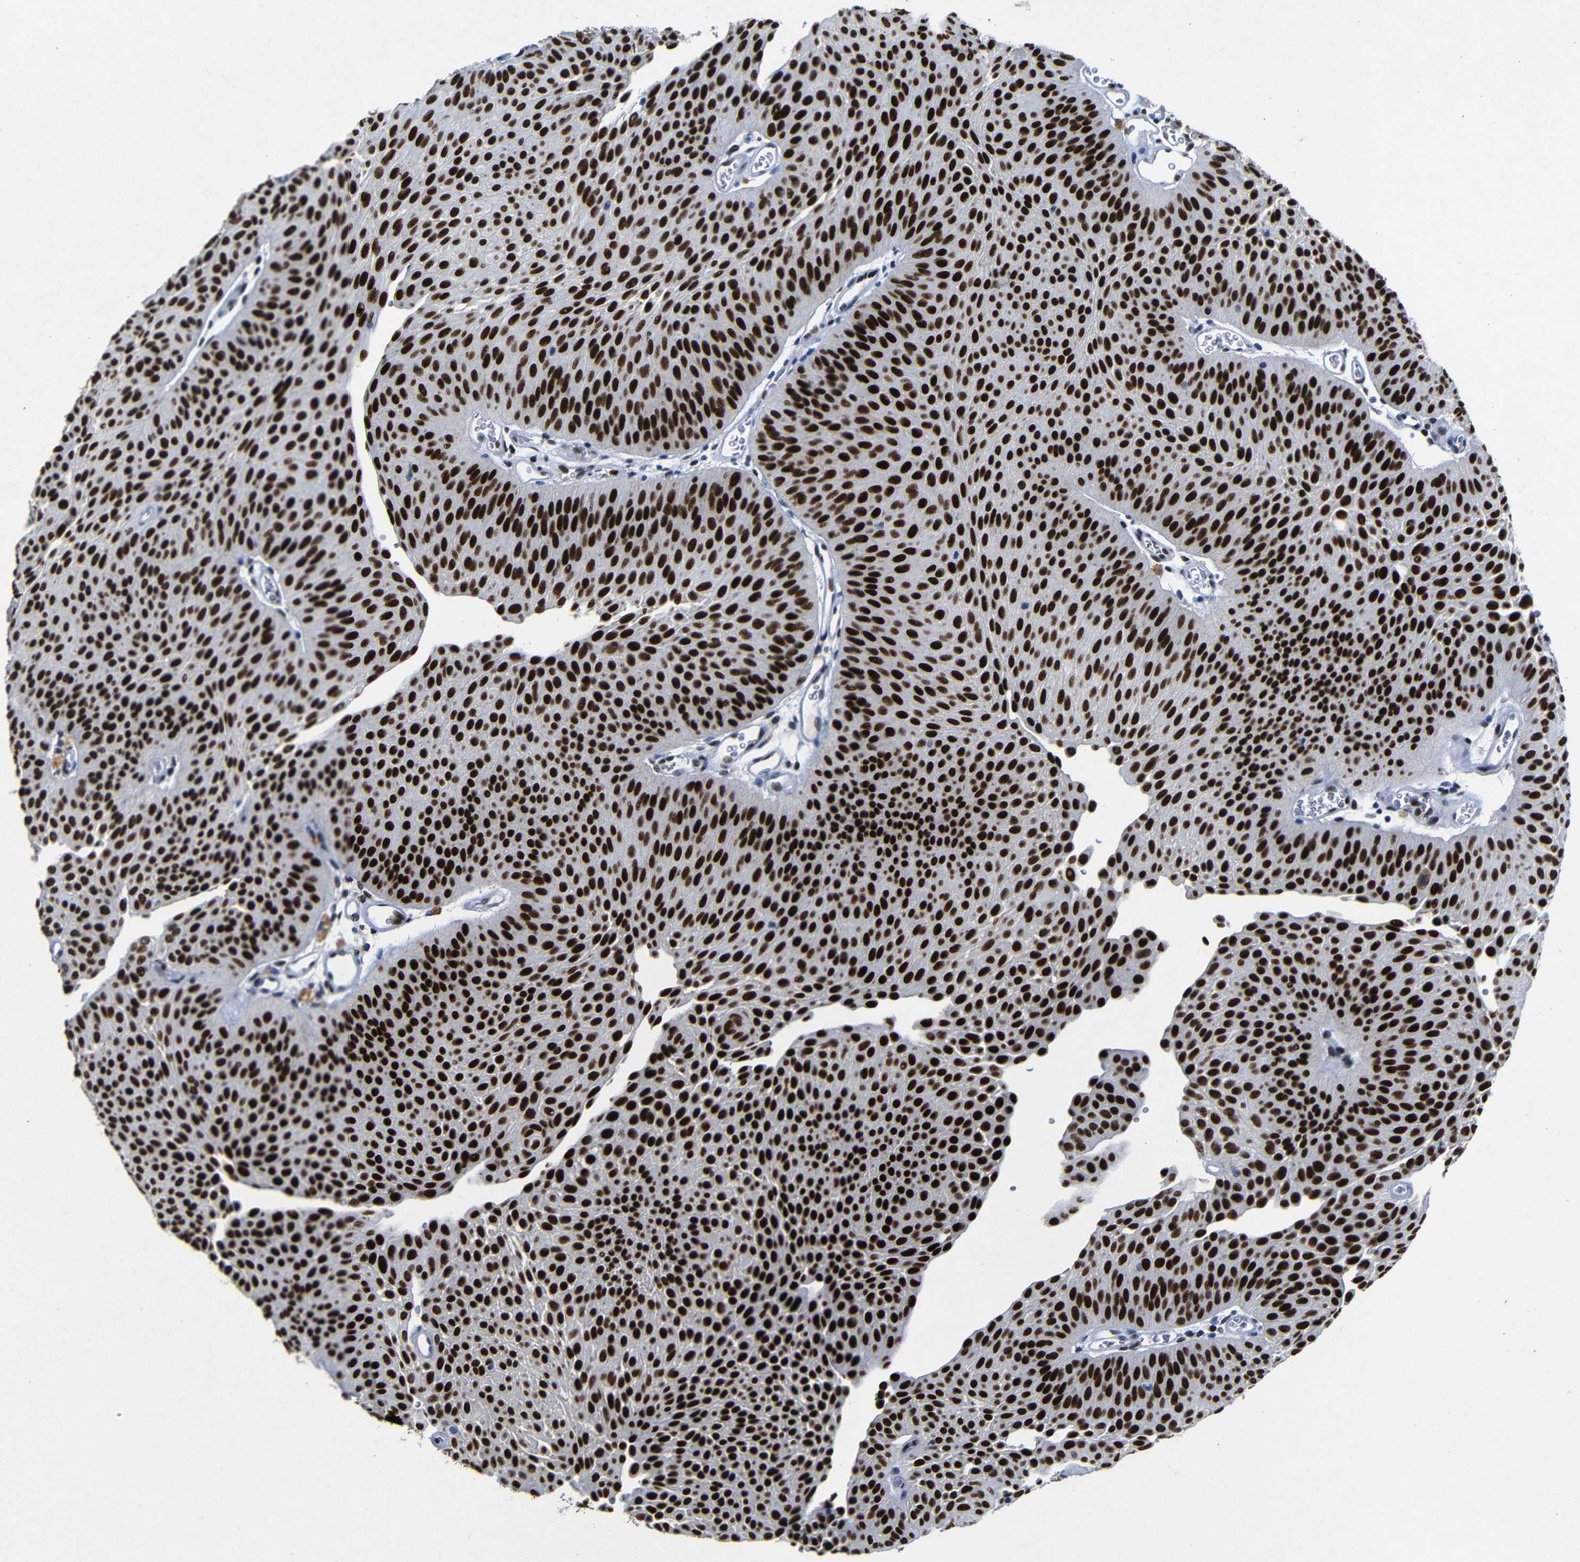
{"staining": {"intensity": "strong", "quantity": ">75%", "location": "nuclear"}, "tissue": "urothelial cancer", "cell_type": "Tumor cells", "image_type": "cancer", "snomed": [{"axis": "morphology", "description": "Urothelial carcinoma, Low grade"}, {"axis": "topography", "description": "Urinary bladder"}], "caption": "A brown stain labels strong nuclear positivity of a protein in low-grade urothelial carcinoma tumor cells.", "gene": "FOSL2", "patient": {"sex": "female", "age": 60}}